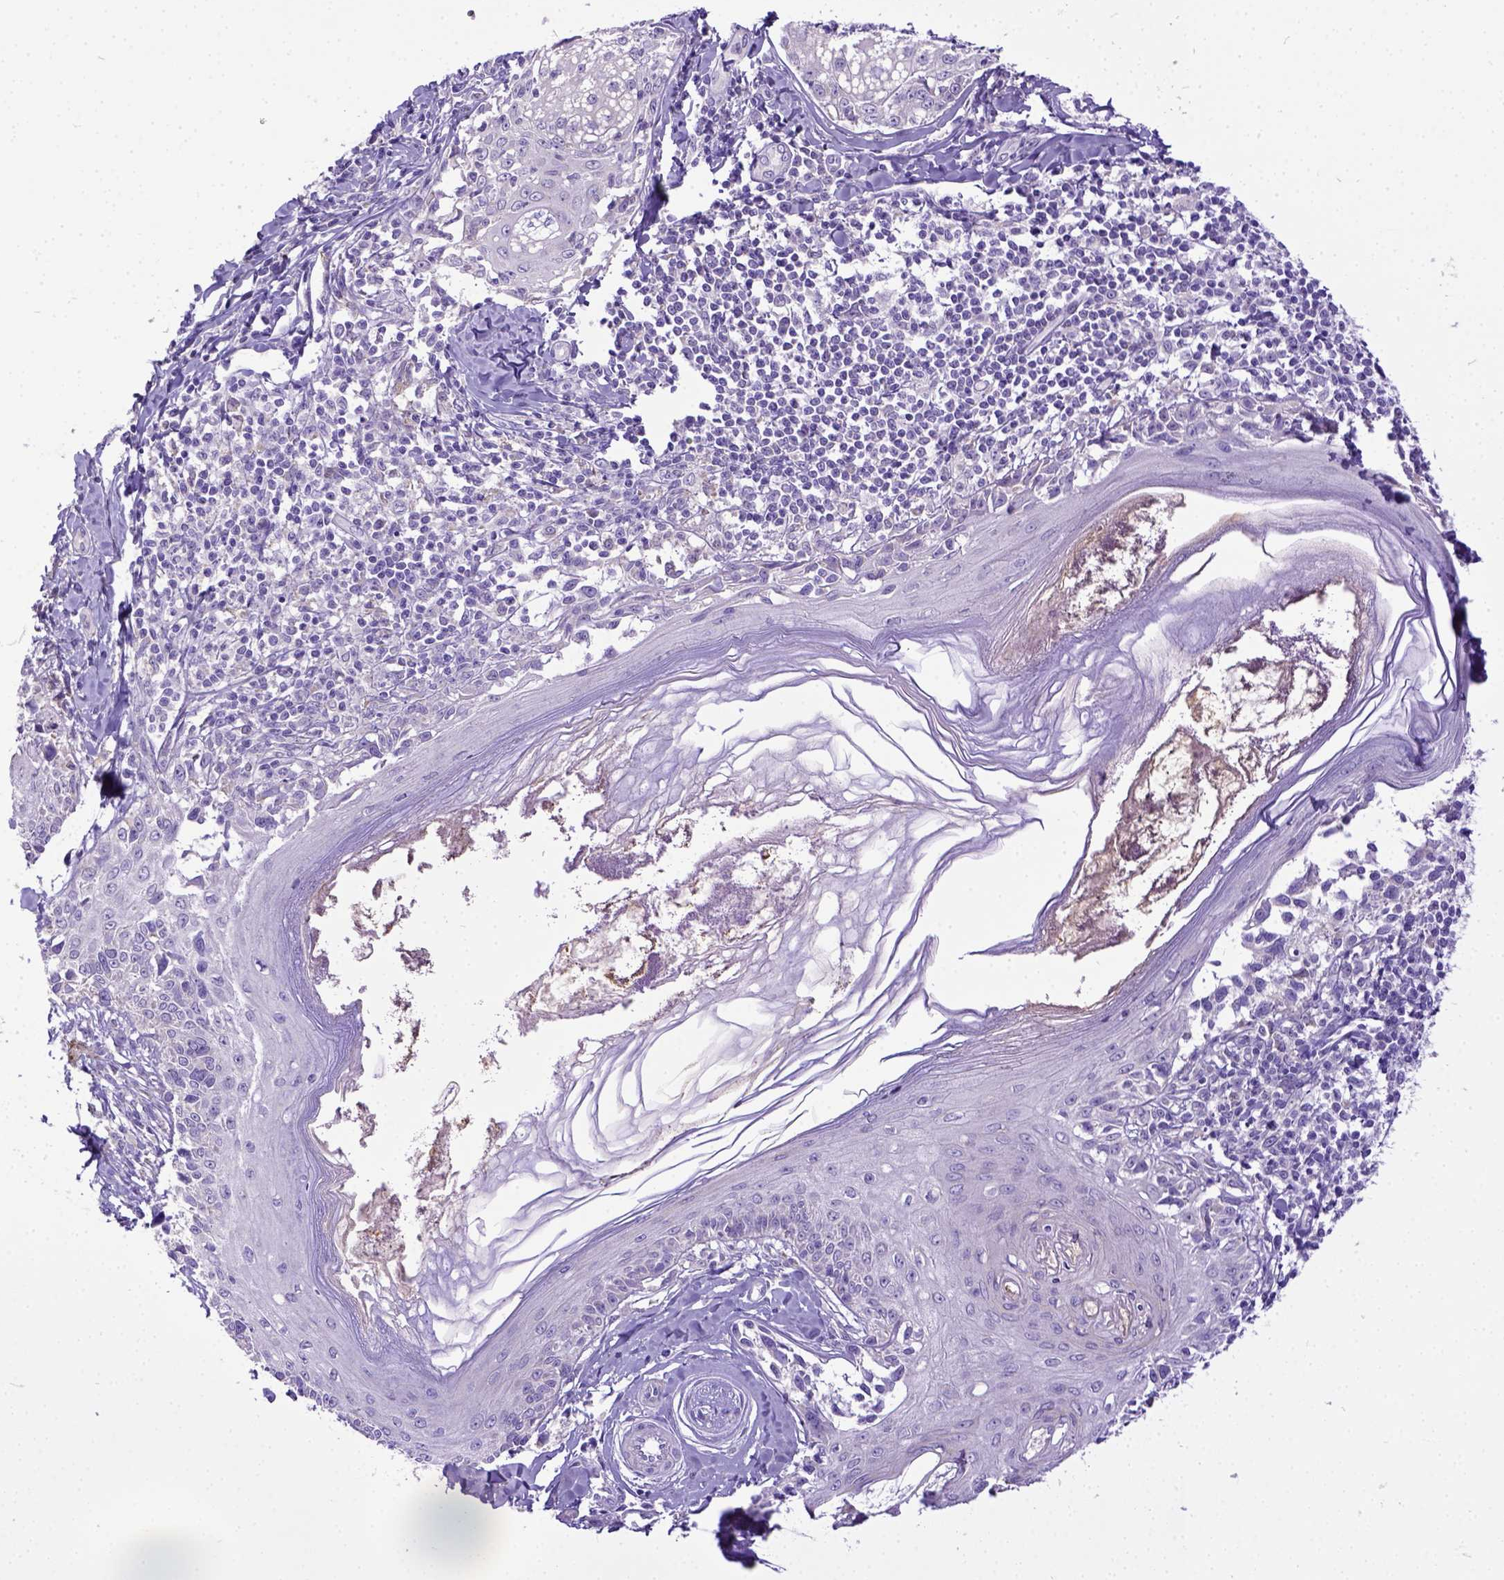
{"staining": {"intensity": "negative", "quantity": "none", "location": "none"}, "tissue": "melanoma", "cell_type": "Tumor cells", "image_type": "cancer", "snomed": [{"axis": "morphology", "description": "Malignant melanoma, NOS"}, {"axis": "topography", "description": "Skin"}], "caption": "DAB immunohistochemical staining of malignant melanoma reveals no significant staining in tumor cells.", "gene": "SPEF1", "patient": {"sex": "female", "age": 86}}